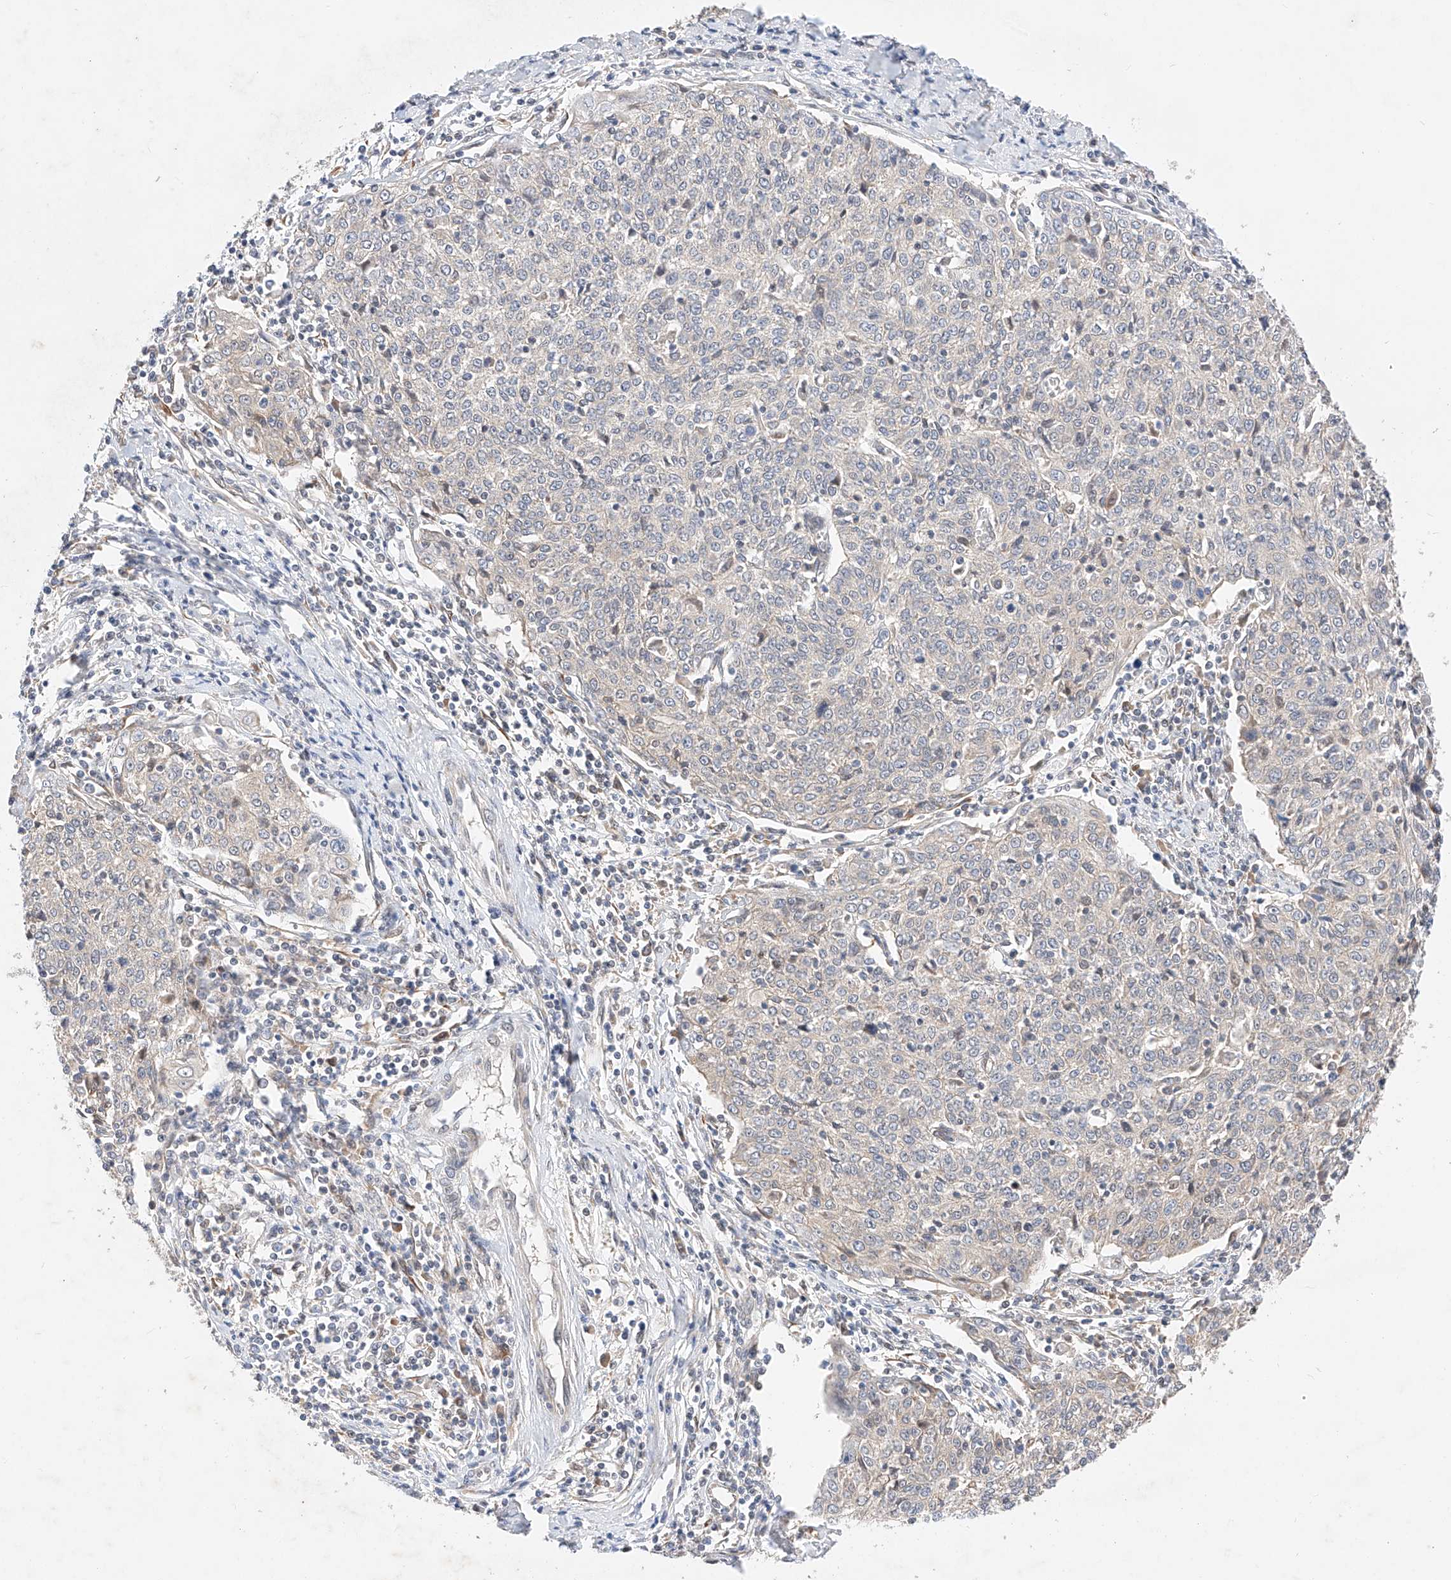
{"staining": {"intensity": "negative", "quantity": "none", "location": "none"}, "tissue": "cervical cancer", "cell_type": "Tumor cells", "image_type": "cancer", "snomed": [{"axis": "morphology", "description": "Squamous cell carcinoma, NOS"}, {"axis": "topography", "description": "Cervix"}], "caption": "The histopathology image exhibits no staining of tumor cells in cervical cancer (squamous cell carcinoma).", "gene": "ZSCAN4", "patient": {"sex": "female", "age": 48}}